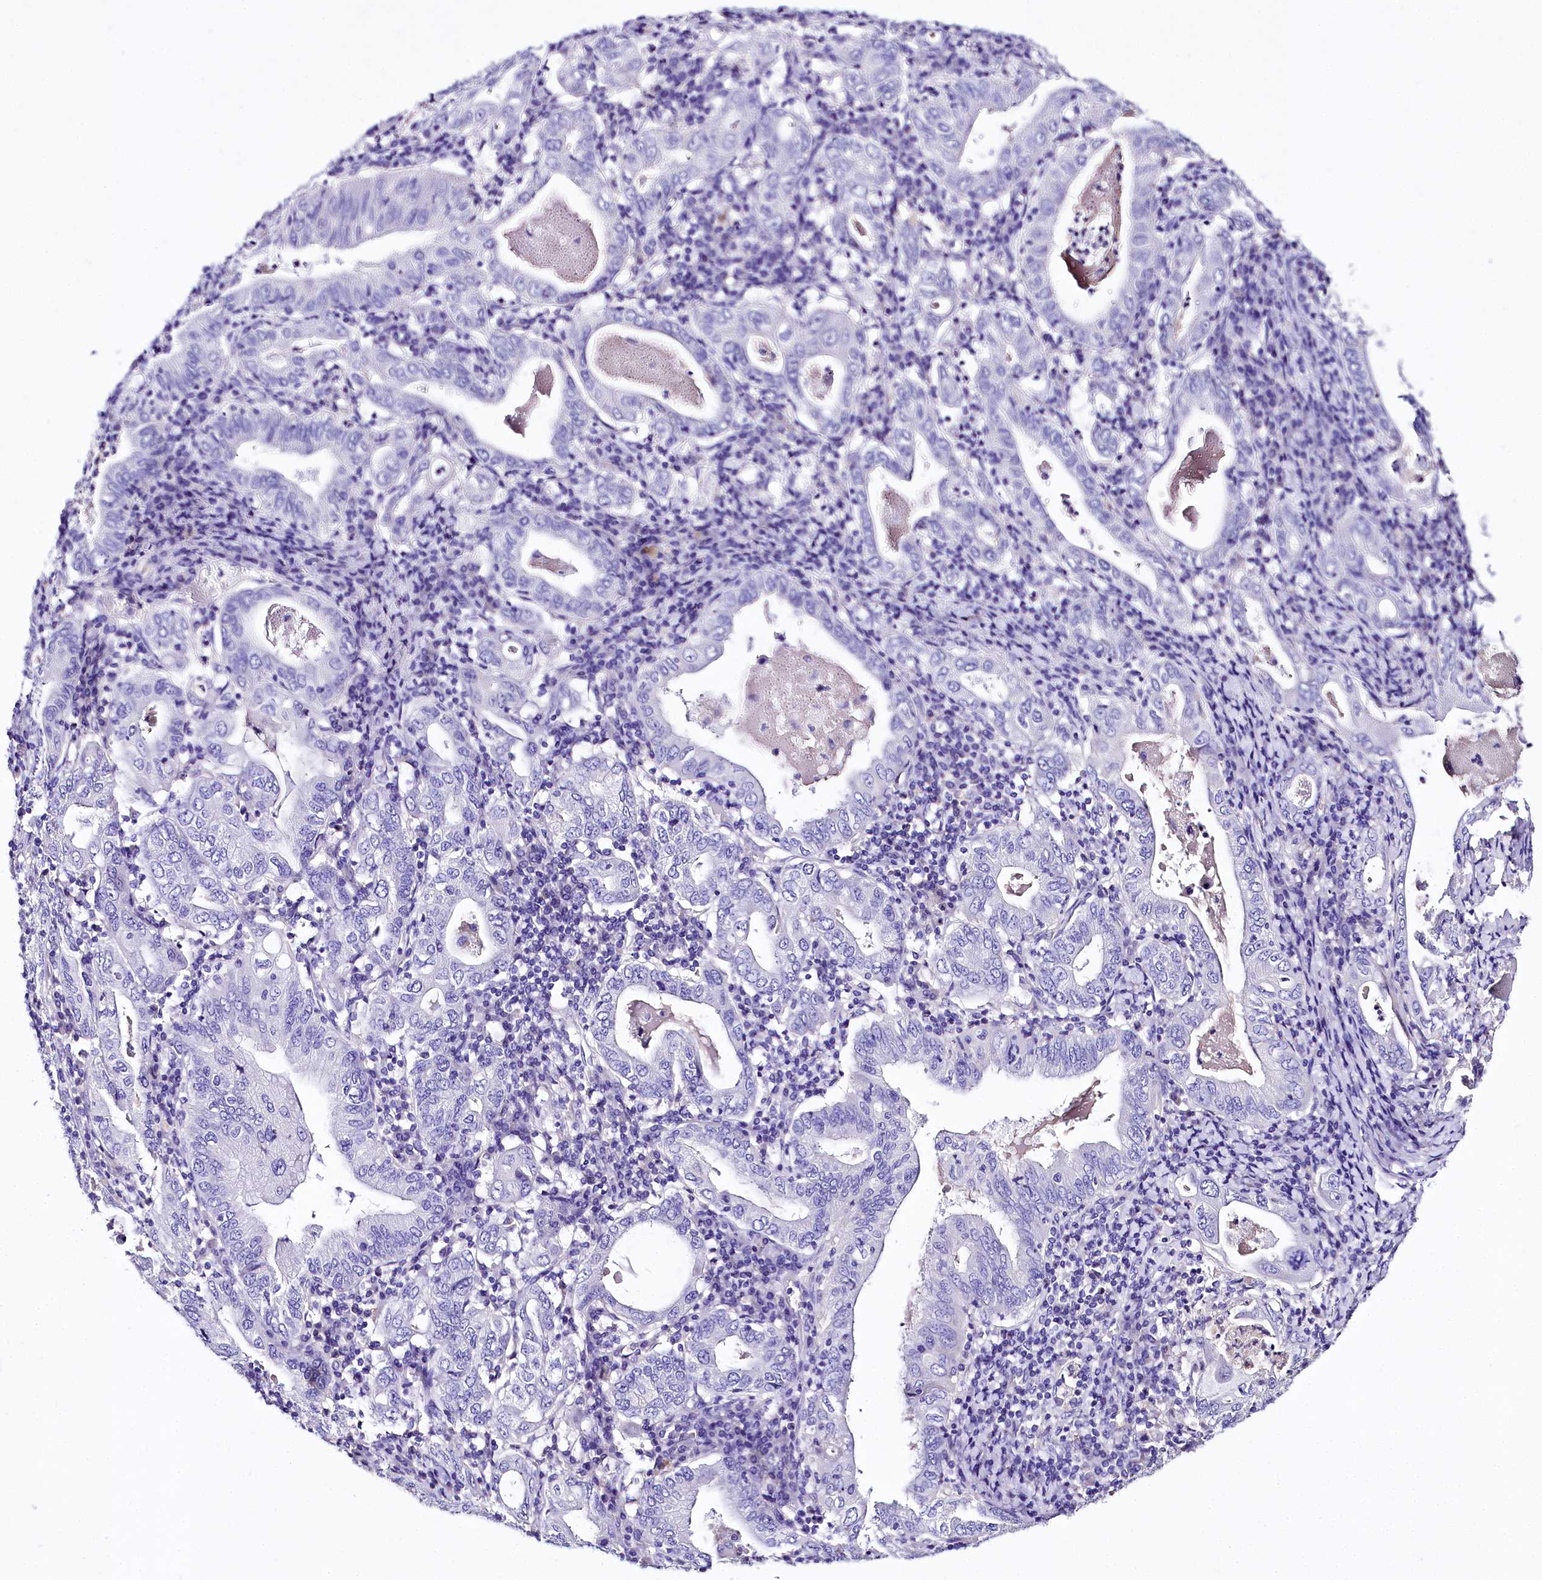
{"staining": {"intensity": "negative", "quantity": "none", "location": "none"}, "tissue": "stomach cancer", "cell_type": "Tumor cells", "image_type": "cancer", "snomed": [{"axis": "morphology", "description": "Normal tissue, NOS"}, {"axis": "morphology", "description": "Adenocarcinoma, NOS"}, {"axis": "topography", "description": "Esophagus"}, {"axis": "topography", "description": "Stomach, upper"}, {"axis": "topography", "description": "Peripheral nerve tissue"}], "caption": "Immunohistochemistry of human stomach adenocarcinoma demonstrates no expression in tumor cells.", "gene": "A2ML1", "patient": {"sex": "male", "age": 62}}